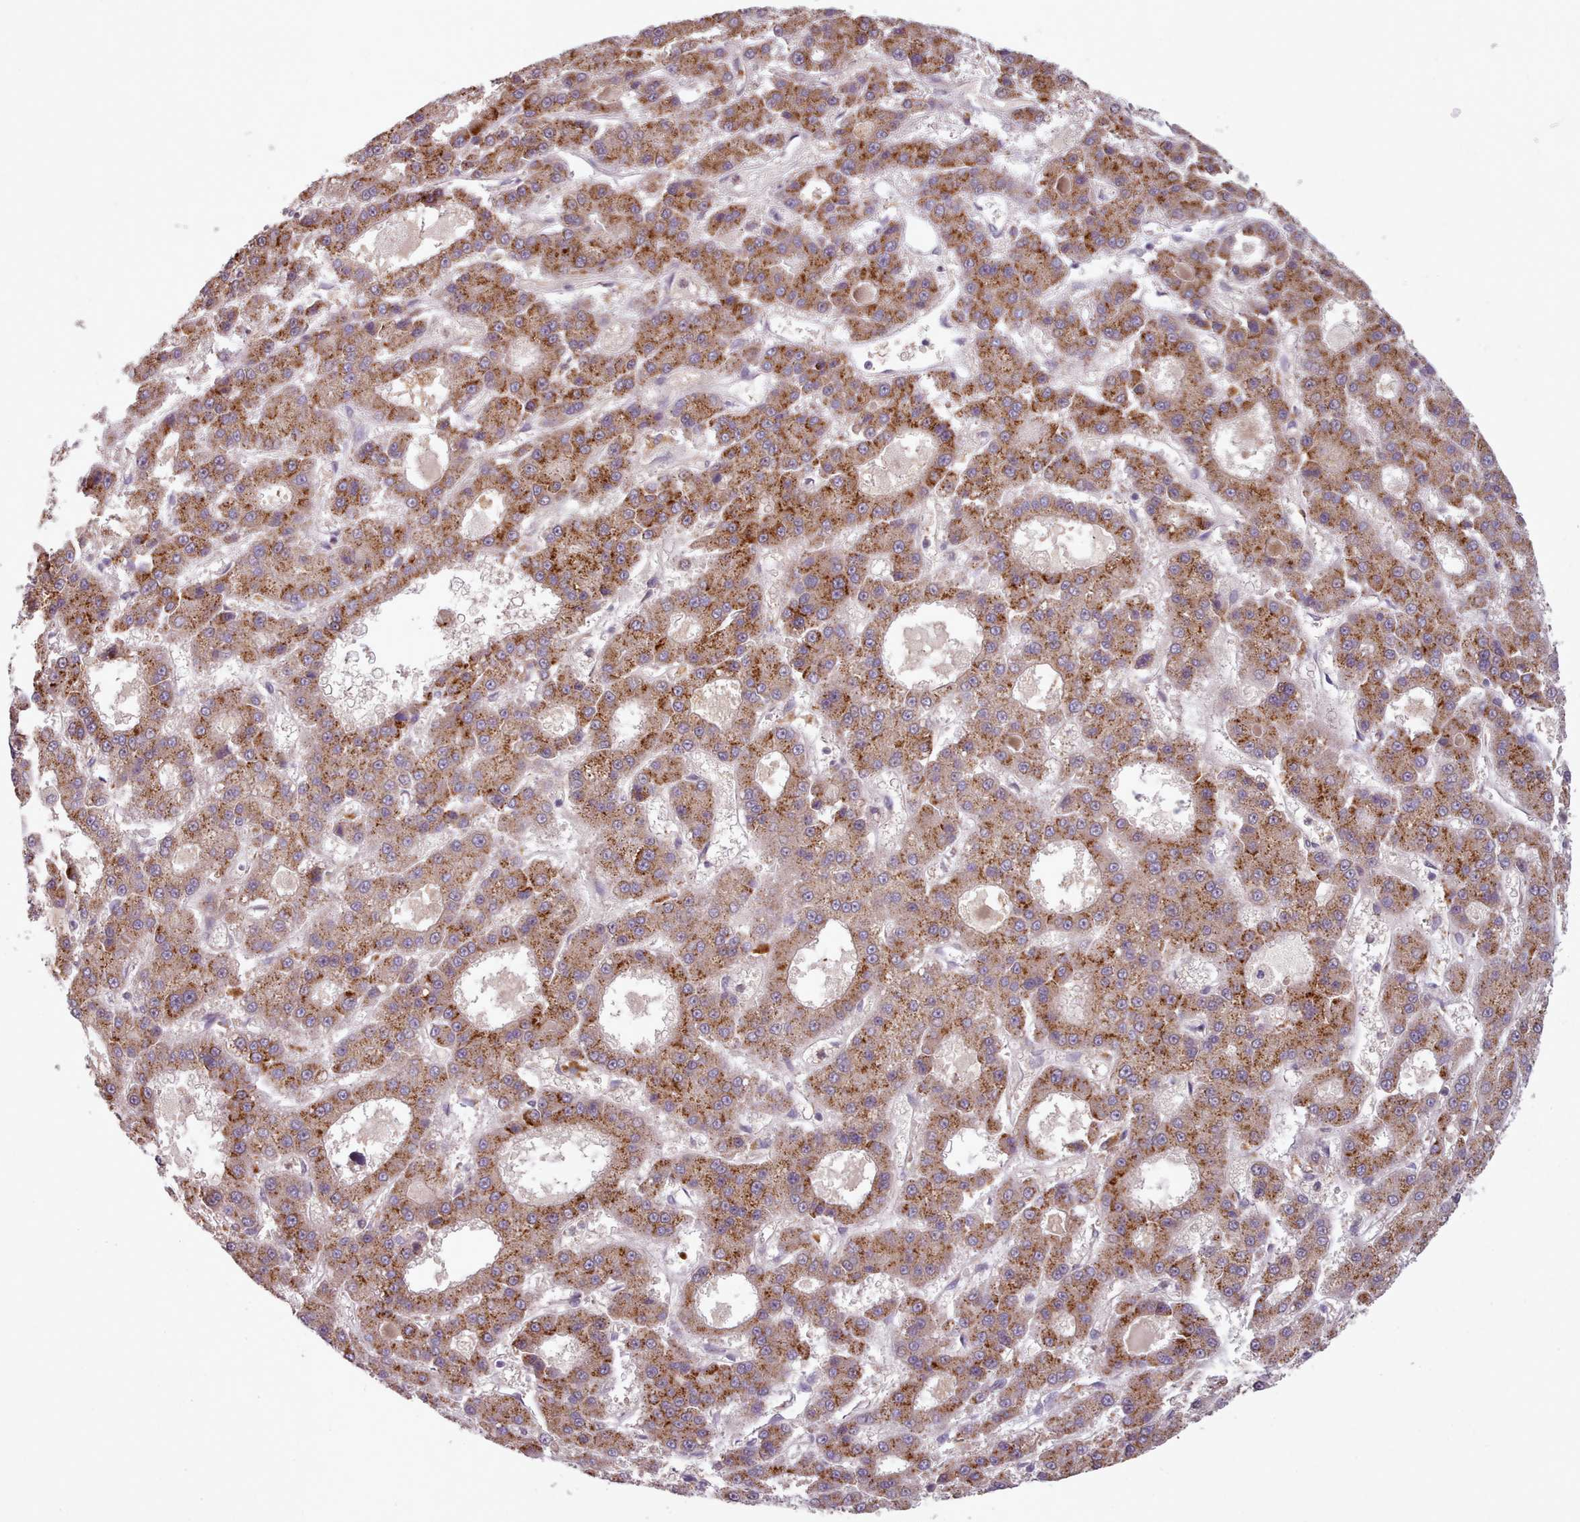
{"staining": {"intensity": "strong", "quantity": ">75%", "location": "cytoplasmic/membranous"}, "tissue": "liver cancer", "cell_type": "Tumor cells", "image_type": "cancer", "snomed": [{"axis": "morphology", "description": "Carcinoma, Hepatocellular, NOS"}, {"axis": "topography", "description": "Liver"}], "caption": "About >75% of tumor cells in human liver cancer reveal strong cytoplasmic/membranous protein expression as visualized by brown immunohistochemical staining.", "gene": "LAPTM5", "patient": {"sex": "male", "age": 70}}